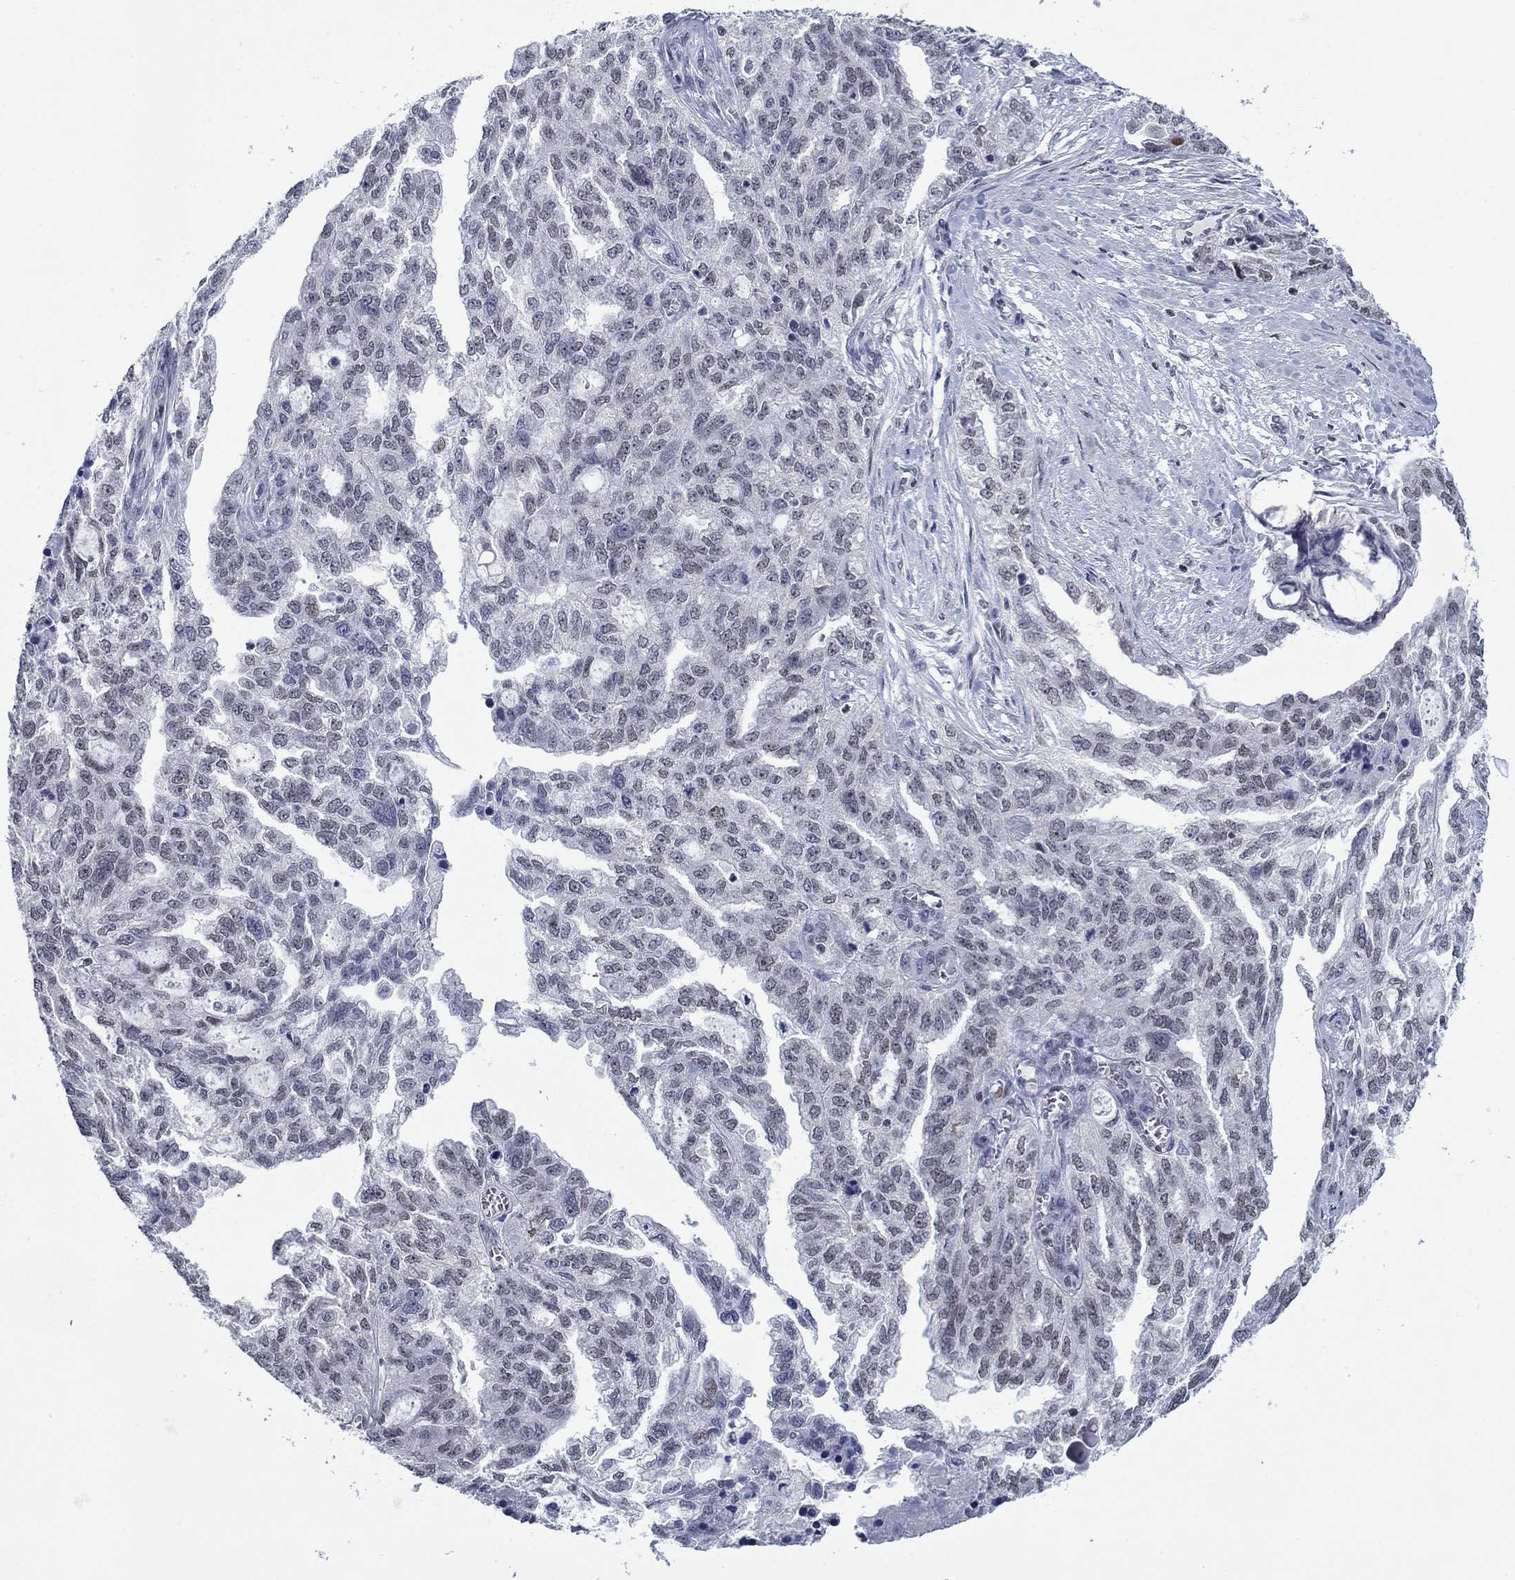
{"staining": {"intensity": "negative", "quantity": "none", "location": "none"}, "tissue": "ovarian cancer", "cell_type": "Tumor cells", "image_type": "cancer", "snomed": [{"axis": "morphology", "description": "Cystadenocarcinoma, serous, NOS"}, {"axis": "topography", "description": "Ovary"}], "caption": "Immunohistochemistry (IHC) photomicrograph of human serous cystadenocarcinoma (ovarian) stained for a protein (brown), which demonstrates no expression in tumor cells.", "gene": "NPAS3", "patient": {"sex": "female", "age": 51}}